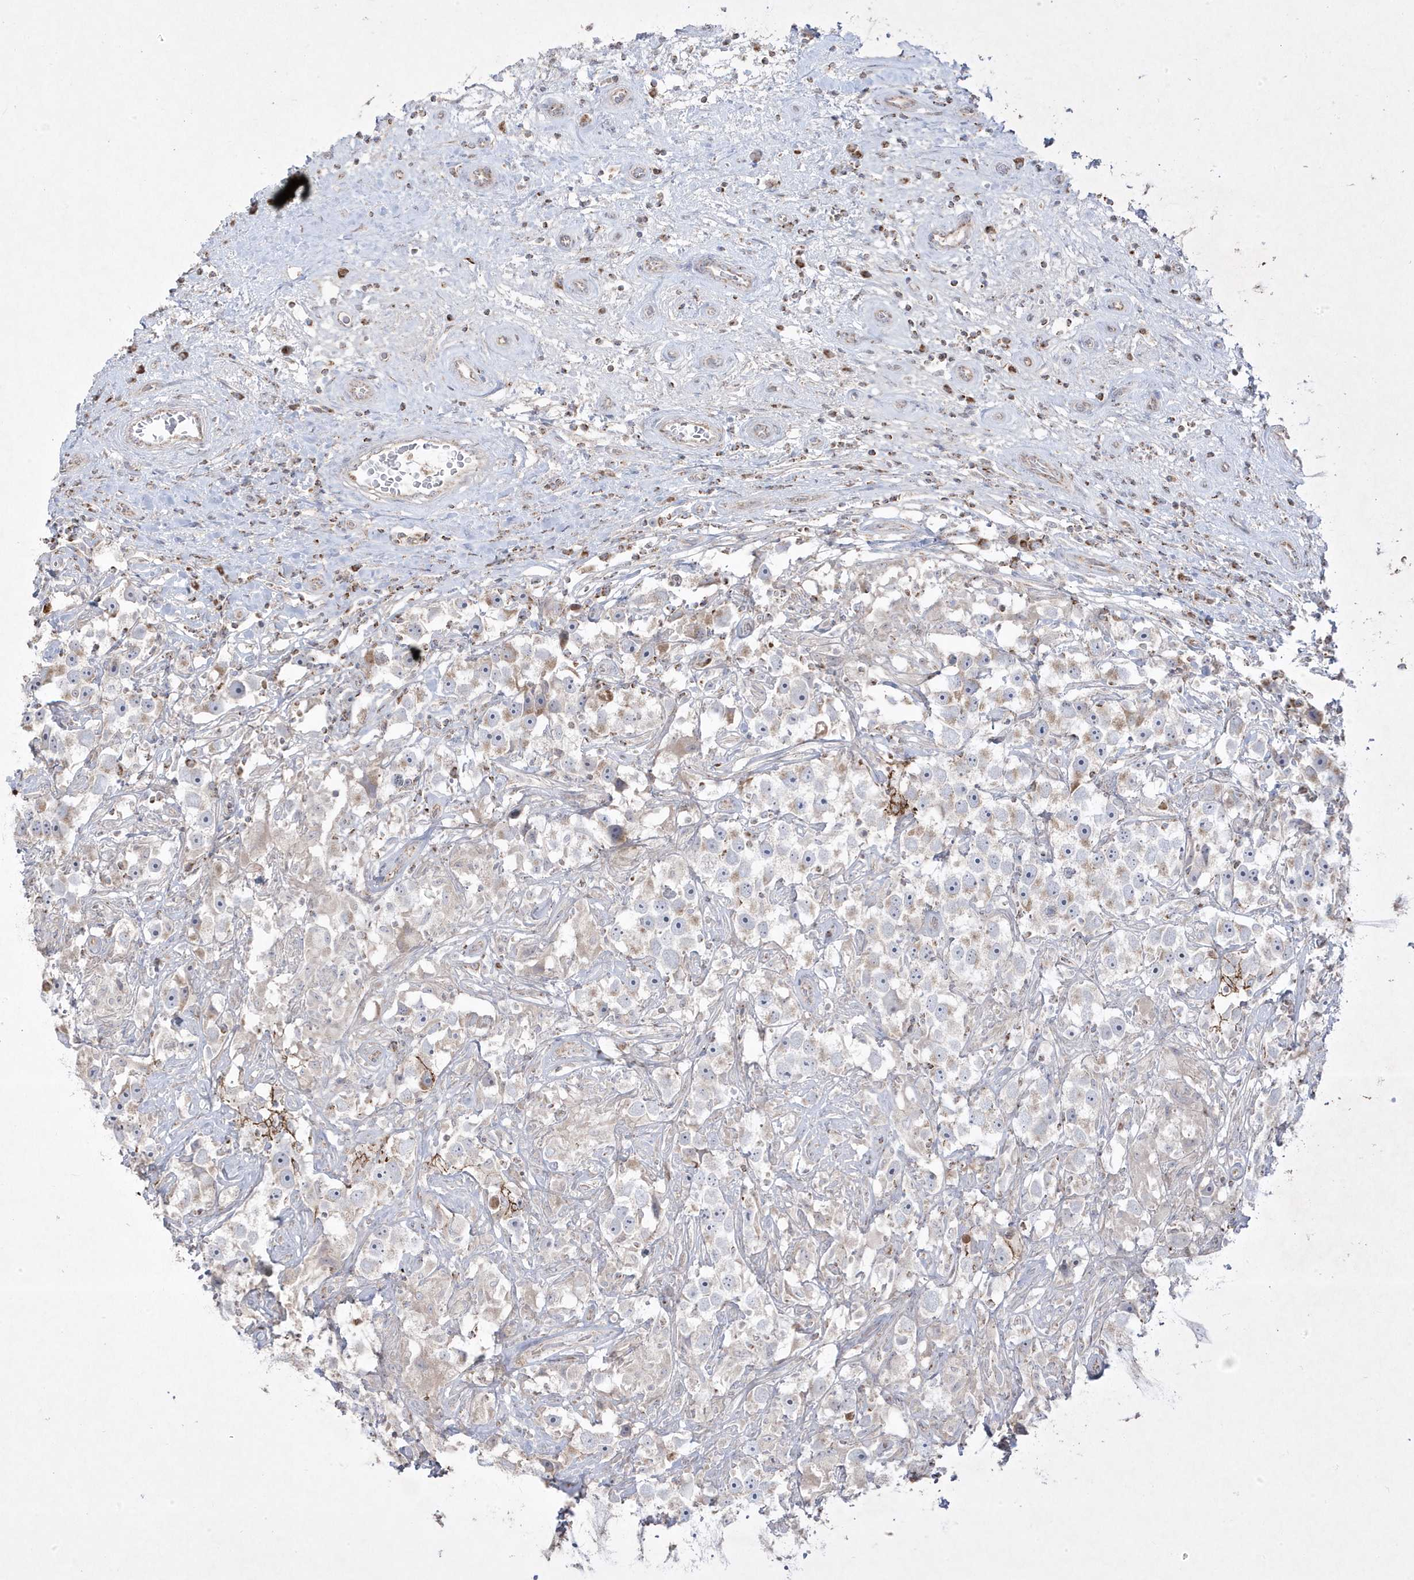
{"staining": {"intensity": "moderate", "quantity": "<25%", "location": "cytoplasmic/membranous"}, "tissue": "testis cancer", "cell_type": "Tumor cells", "image_type": "cancer", "snomed": [{"axis": "morphology", "description": "Seminoma, NOS"}, {"axis": "topography", "description": "Testis"}], "caption": "Tumor cells demonstrate low levels of moderate cytoplasmic/membranous expression in about <25% of cells in testis cancer.", "gene": "ADAMTSL3", "patient": {"sex": "male", "age": 49}}